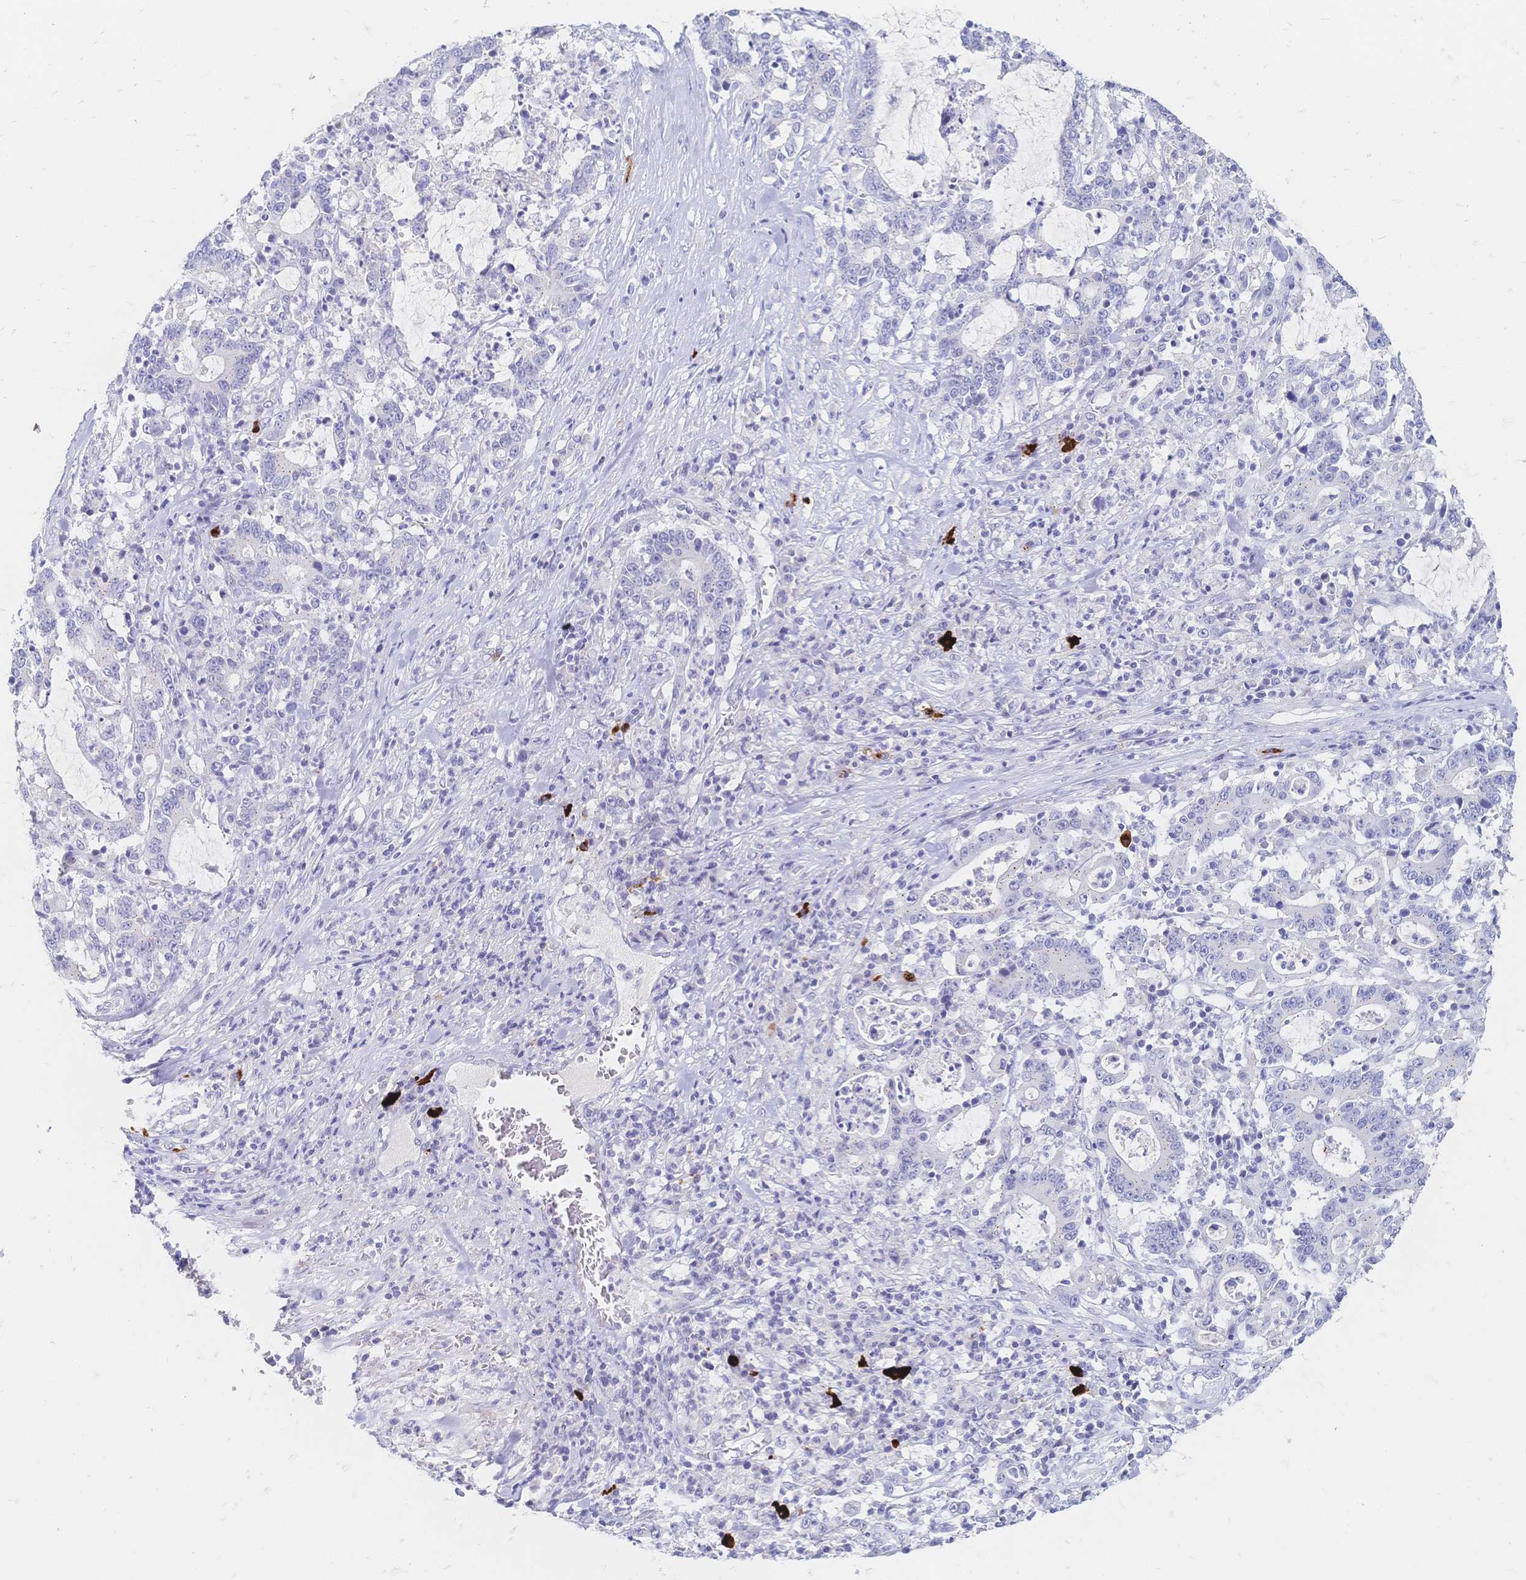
{"staining": {"intensity": "negative", "quantity": "none", "location": "none"}, "tissue": "stomach cancer", "cell_type": "Tumor cells", "image_type": "cancer", "snomed": [{"axis": "morphology", "description": "Adenocarcinoma, NOS"}, {"axis": "topography", "description": "Stomach, upper"}], "caption": "DAB immunohistochemical staining of stomach cancer (adenocarcinoma) shows no significant expression in tumor cells.", "gene": "PSORS1C2", "patient": {"sex": "male", "age": 68}}